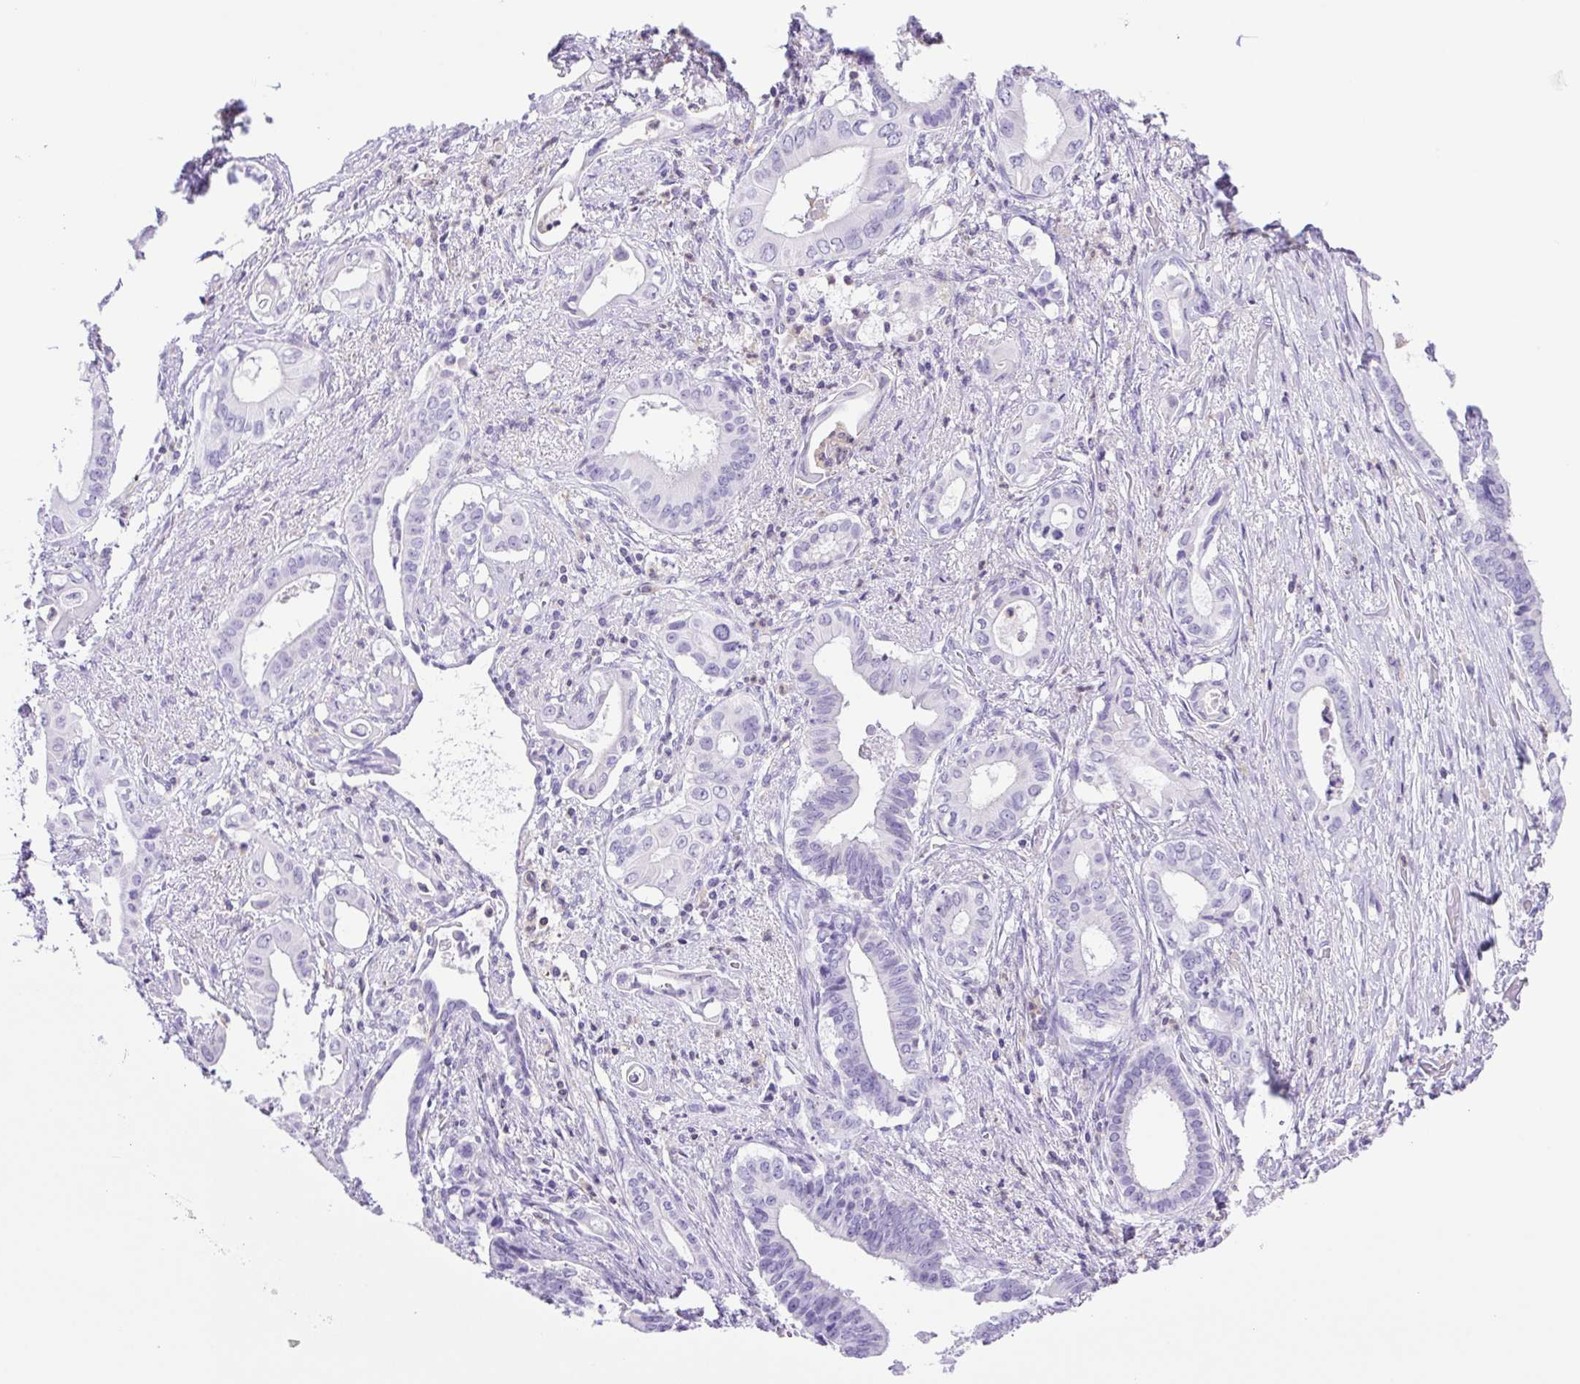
{"staining": {"intensity": "negative", "quantity": "none", "location": "none"}, "tissue": "pancreatic cancer", "cell_type": "Tumor cells", "image_type": "cancer", "snomed": [{"axis": "morphology", "description": "Adenocarcinoma, NOS"}, {"axis": "topography", "description": "Pancreas"}], "caption": "An image of human adenocarcinoma (pancreatic) is negative for staining in tumor cells.", "gene": "SYNPR", "patient": {"sex": "female", "age": 77}}